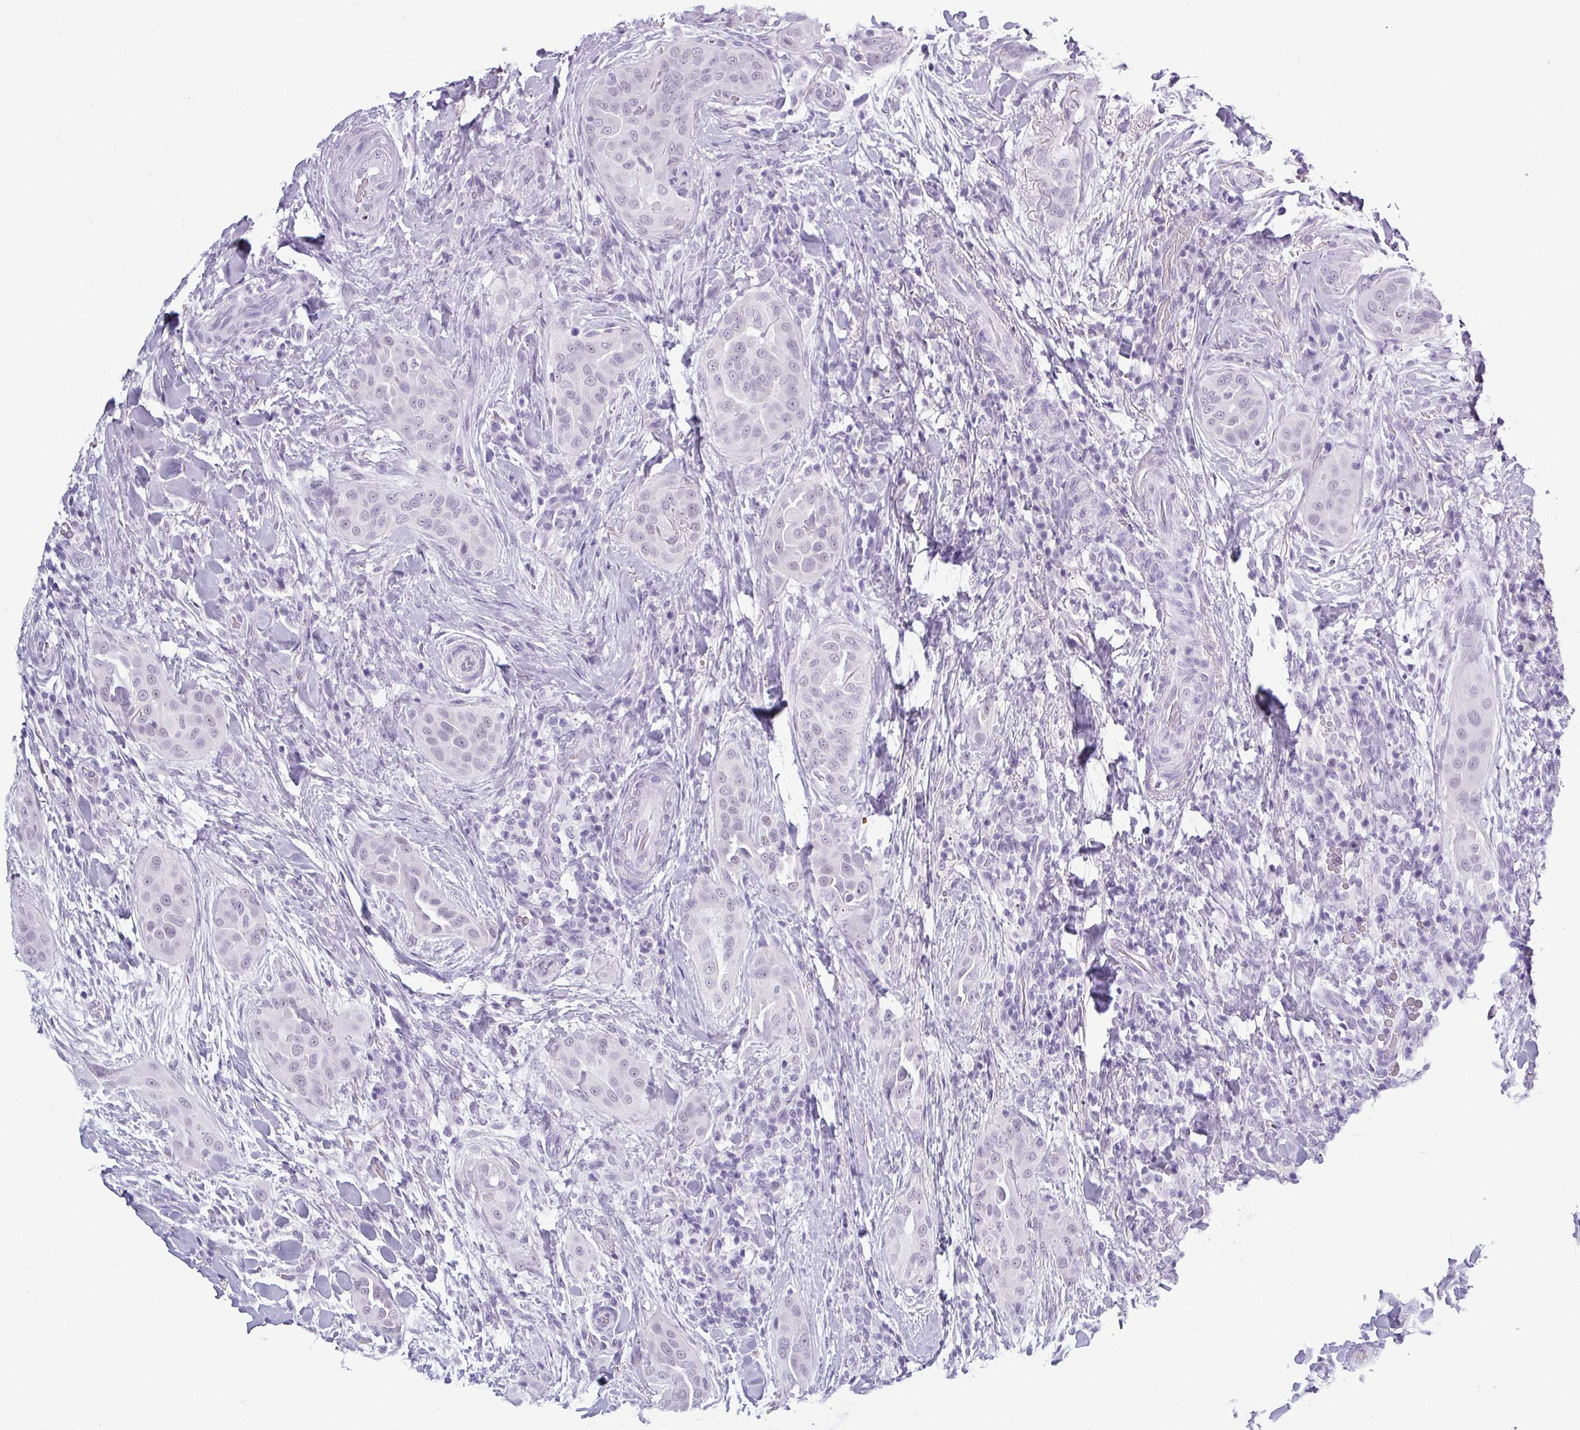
{"staining": {"intensity": "negative", "quantity": "none", "location": "none"}, "tissue": "thyroid cancer", "cell_type": "Tumor cells", "image_type": "cancer", "snomed": [{"axis": "morphology", "description": "Papillary adenocarcinoma, NOS"}, {"axis": "topography", "description": "Thyroid gland"}], "caption": "Human papillary adenocarcinoma (thyroid) stained for a protein using IHC shows no positivity in tumor cells.", "gene": "SRGAP1", "patient": {"sex": "male", "age": 61}}